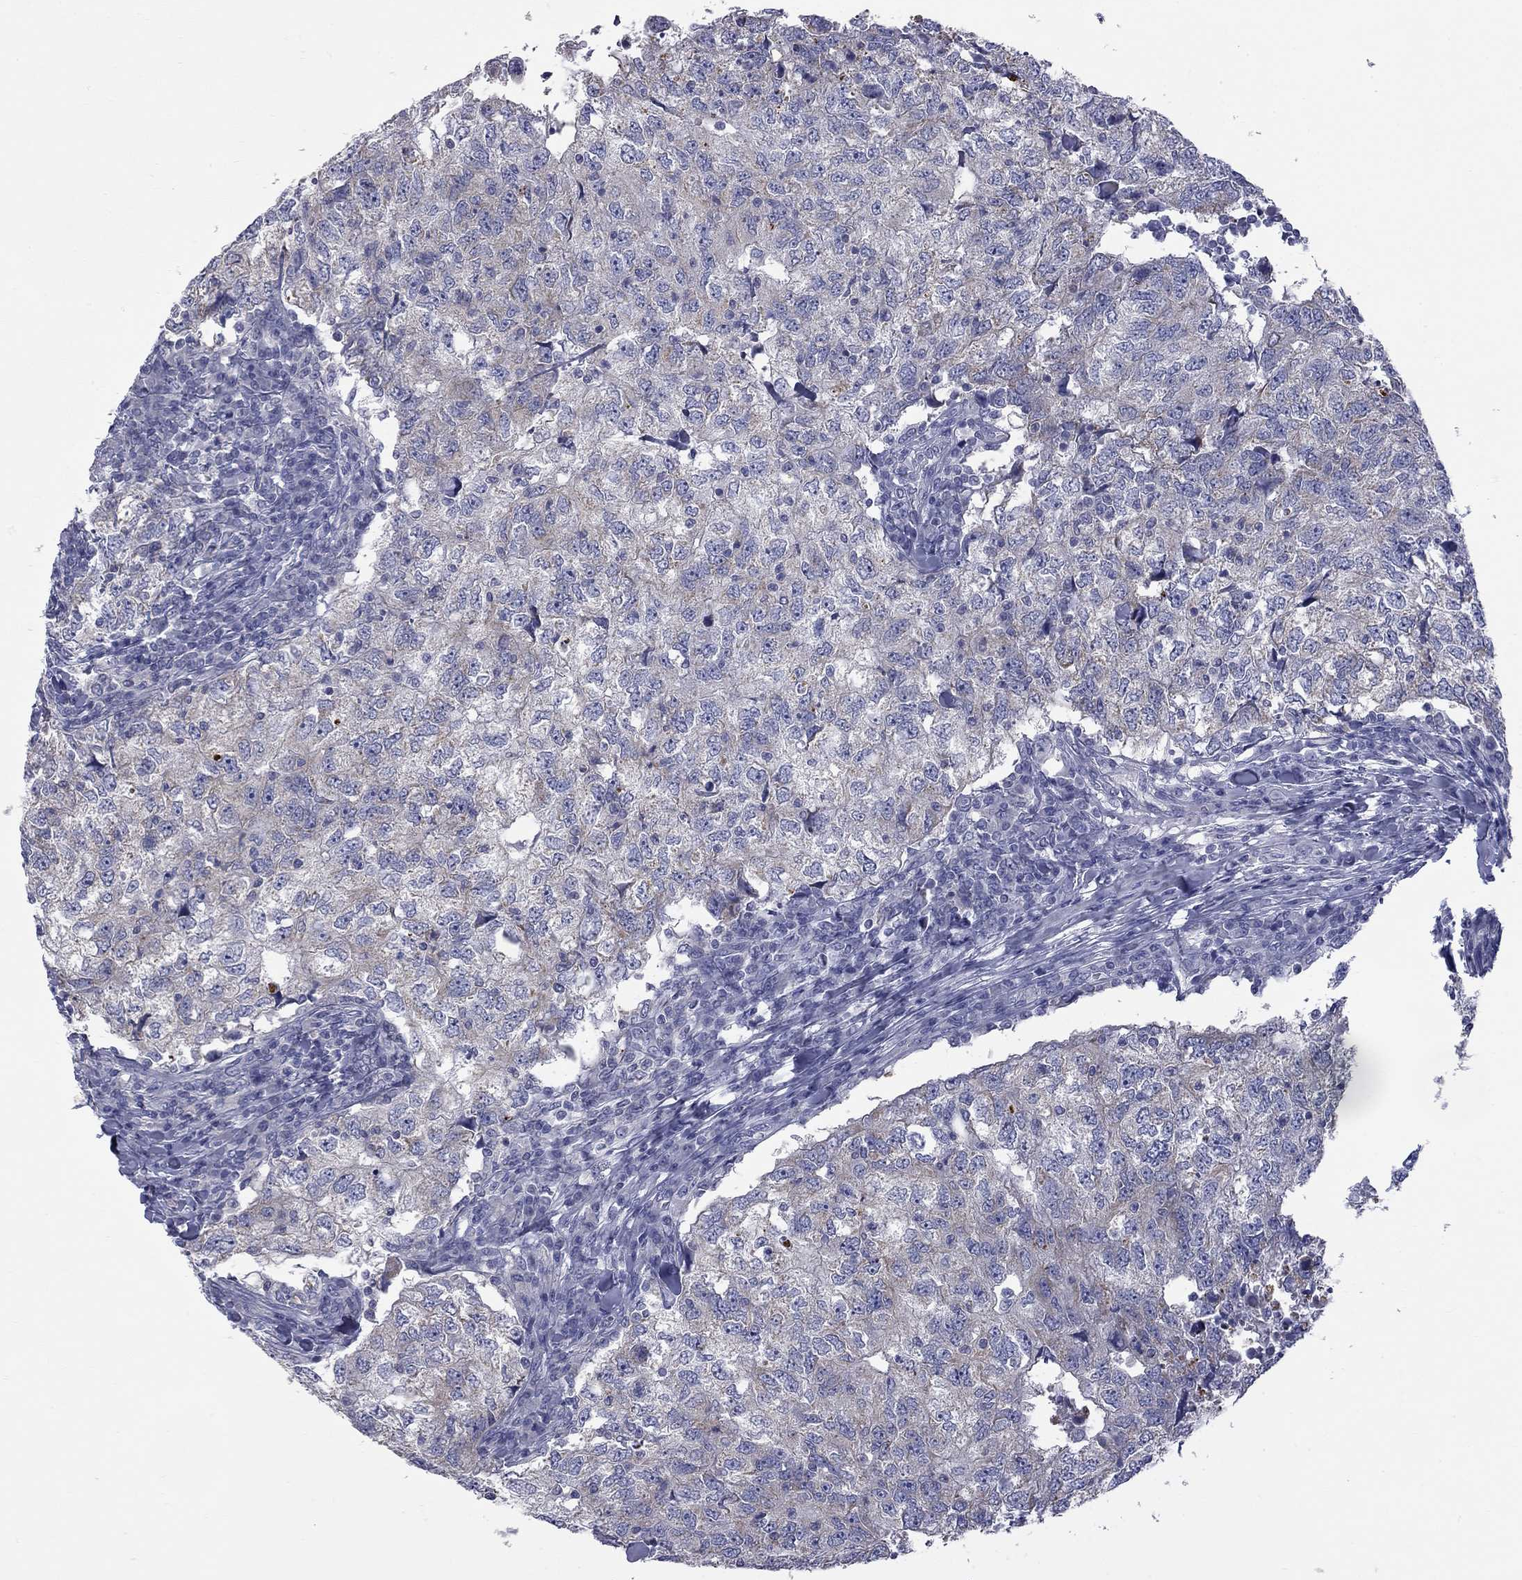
{"staining": {"intensity": "weak", "quantity": "<25%", "location": "cytoplasmic/membranous"}, "tissue": "breast cancer", "cell_type": "Tumor cells", "image_type": "cancer", "snomed": [{"axis": "morphology", "description": "Duct carcinoma"}, {"axis": "topography", "description": "Breast"}], "caption": "DAB immunohistochemical staining of breast cancer reveals no significant positivity in tumor cells.", "gene": "ABCB4", "patient": {"sex": "female", "age": 30}}